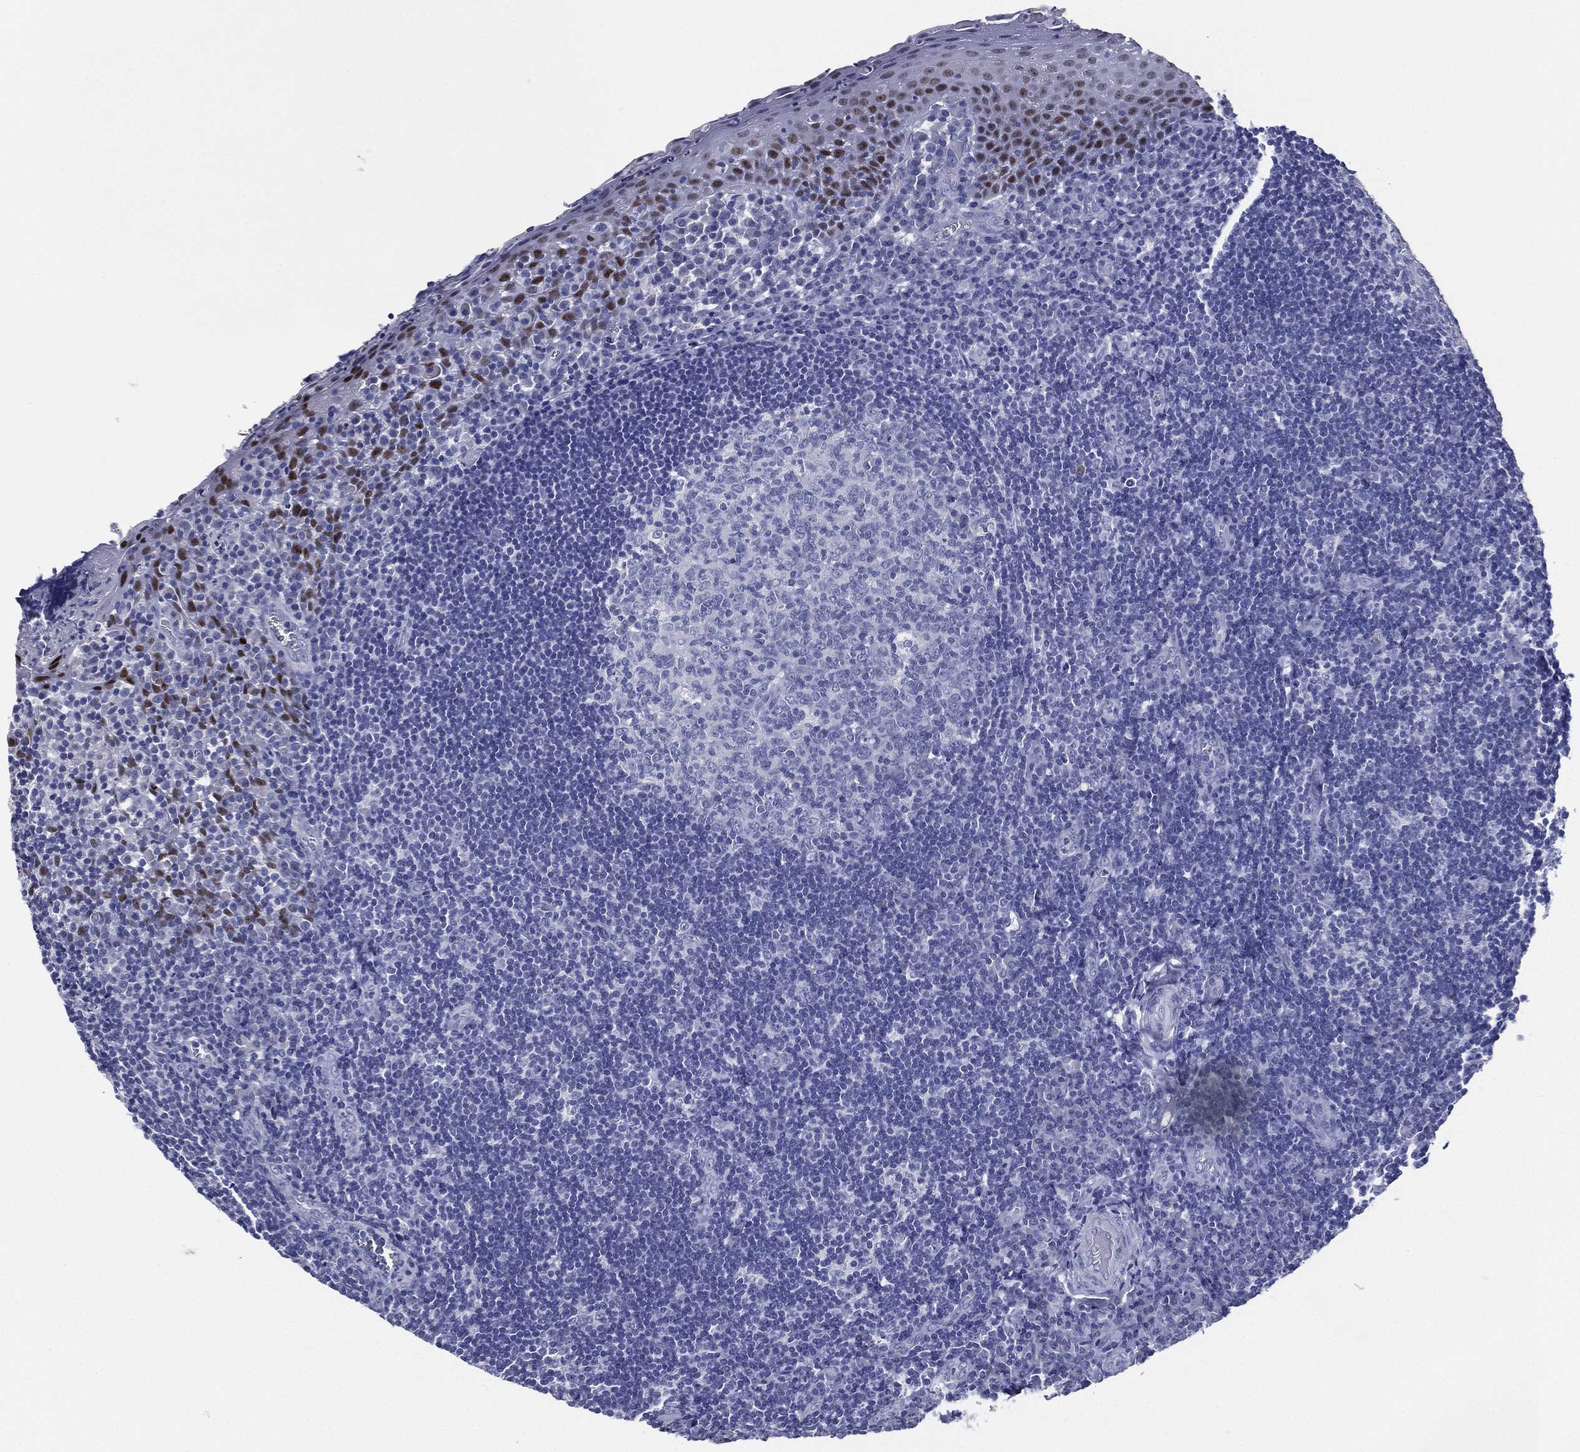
{"staining": {"intensity": "negative", "quantity": "none", "location": "none"}, "tissue": "tonsil", "cell_type": "Germinal center cells", "image_type": "normal", "snomed": [{"axis": "morphology", "description": "Normal tissue, NOS"}, {"axis": "morphology", "description": "Inflammation, NOS"}, {"axis": "topography", "description": "Tonsil"}], "caption": "There is no significant positivity in germinal center cells of tonsil. (DAB (3,3'-diaminobenzidine) immunohistochemistry with hematoxylin counter stain).", "gene": "TFAP2A", "patient": {"sex": "female", "age": 31}}